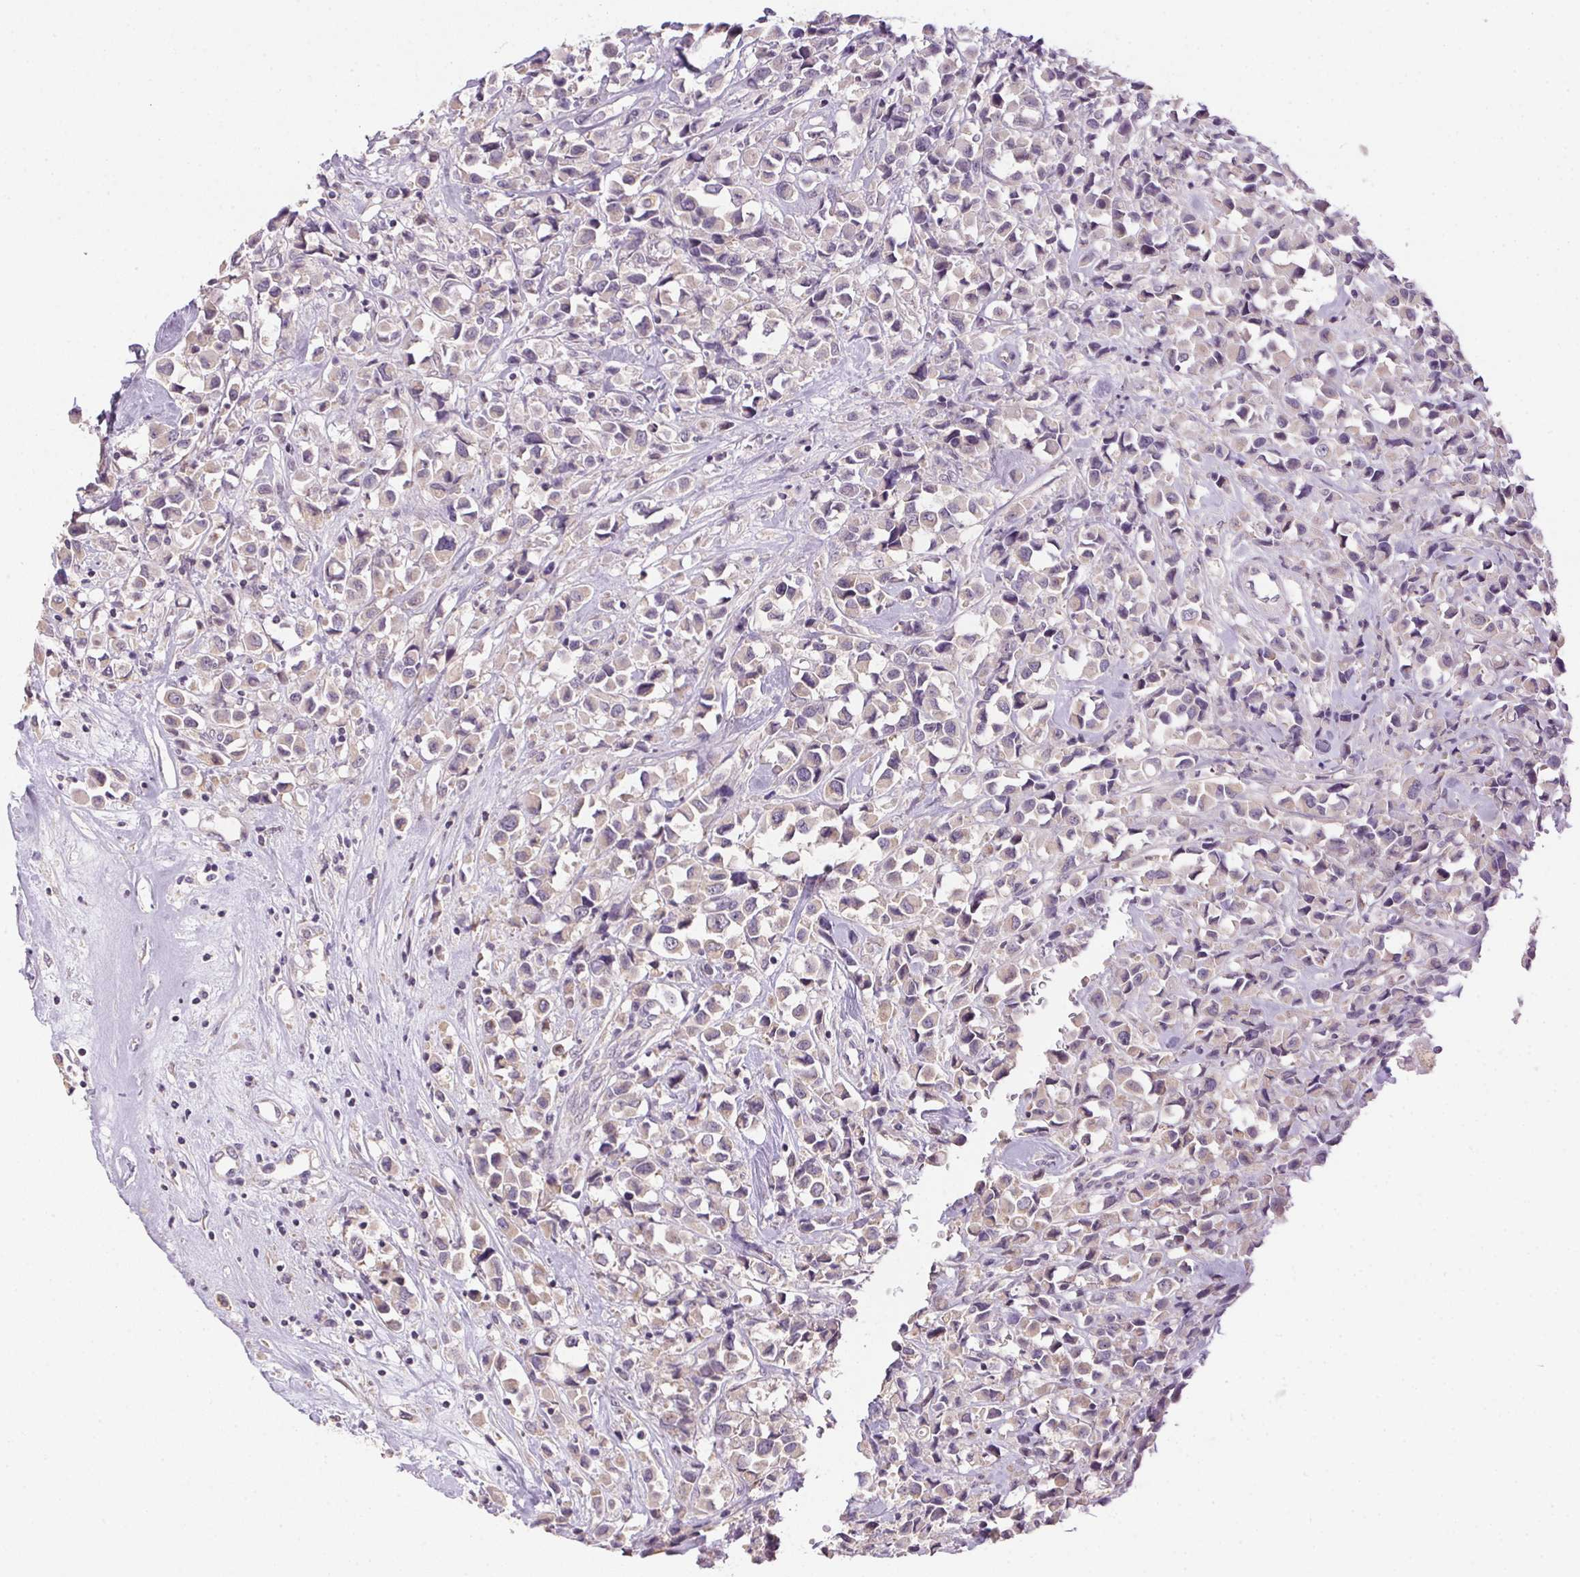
{"staining": {"intensity": "weak", "quantity": "<25%", "location": "cytoplasmic/membranous"}, "tissue": "breast cancer", "cell_type": "Tumor cells", "image_type": "cancer", "snomed": [{"axis": "morphology", "description": "Duct carcinoma"}, {"axis": "topography", "description": "Breast"}], "caption": "This histopathology image is of breast cancer stained with immunohistochemistry to label a protein in brown with the nuclei are counter-stained blue. There is no positivity in tumor cells.", "gene": "SPACA9", "patient": {"sex": "female", "age": 61}}